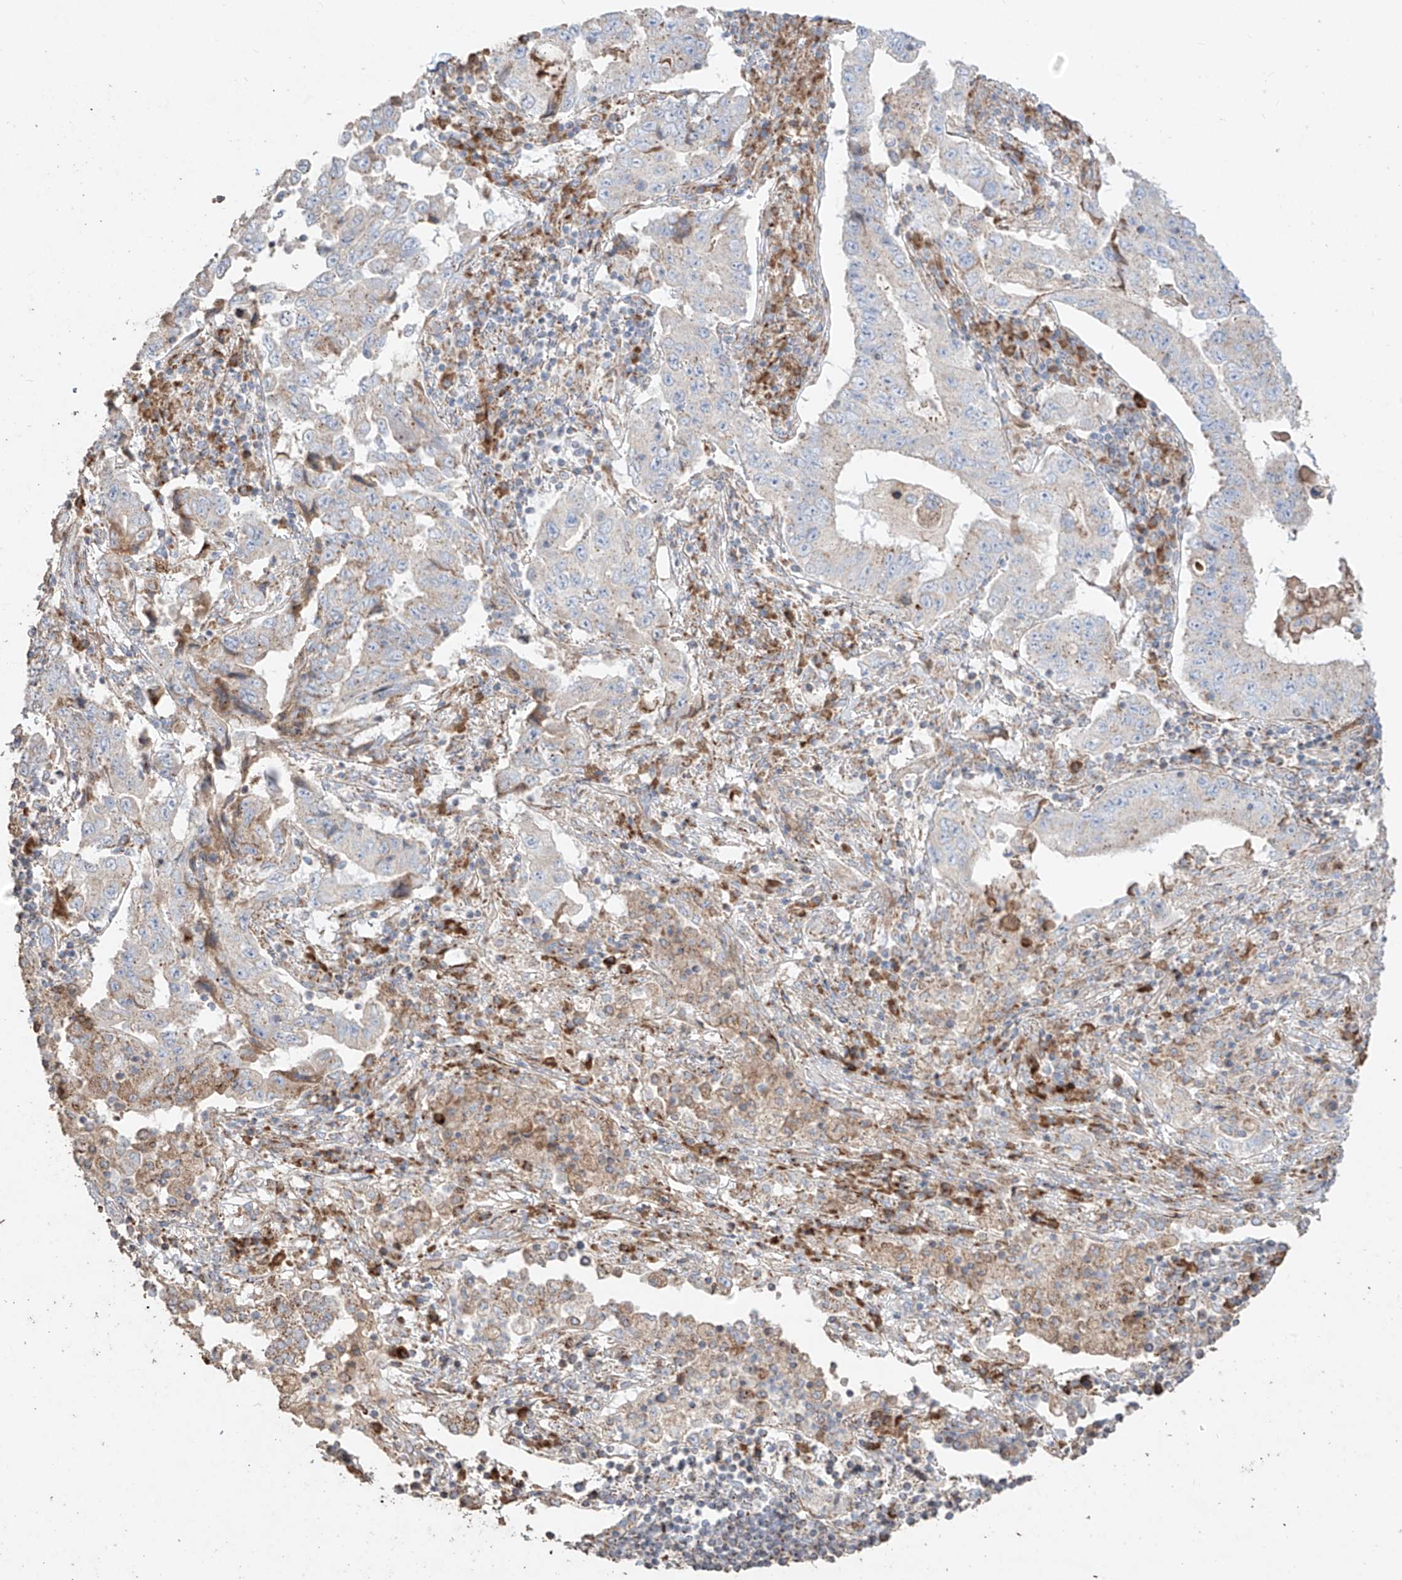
{"staining": {"intensity": "negative", "quantity": "none", "location": "none"}, "tissue": "lung cancer", "cell_type": "Tumor cells", "image_type": "cancer", "snomed": [{"axis": "morphology", "description": "Adenocarcinoma, NOS"}, {"axis": "topography", "description": "Lung"}], "caption": "The immunohistochemistry (IHC) photomicrograph has no significant expression in tumor cells of lung cancer tissue. (IHC, brightfield microscopy, high magnification).", "gene": "COLGALT2", "patient": {"sex": "female", "age": 51}}